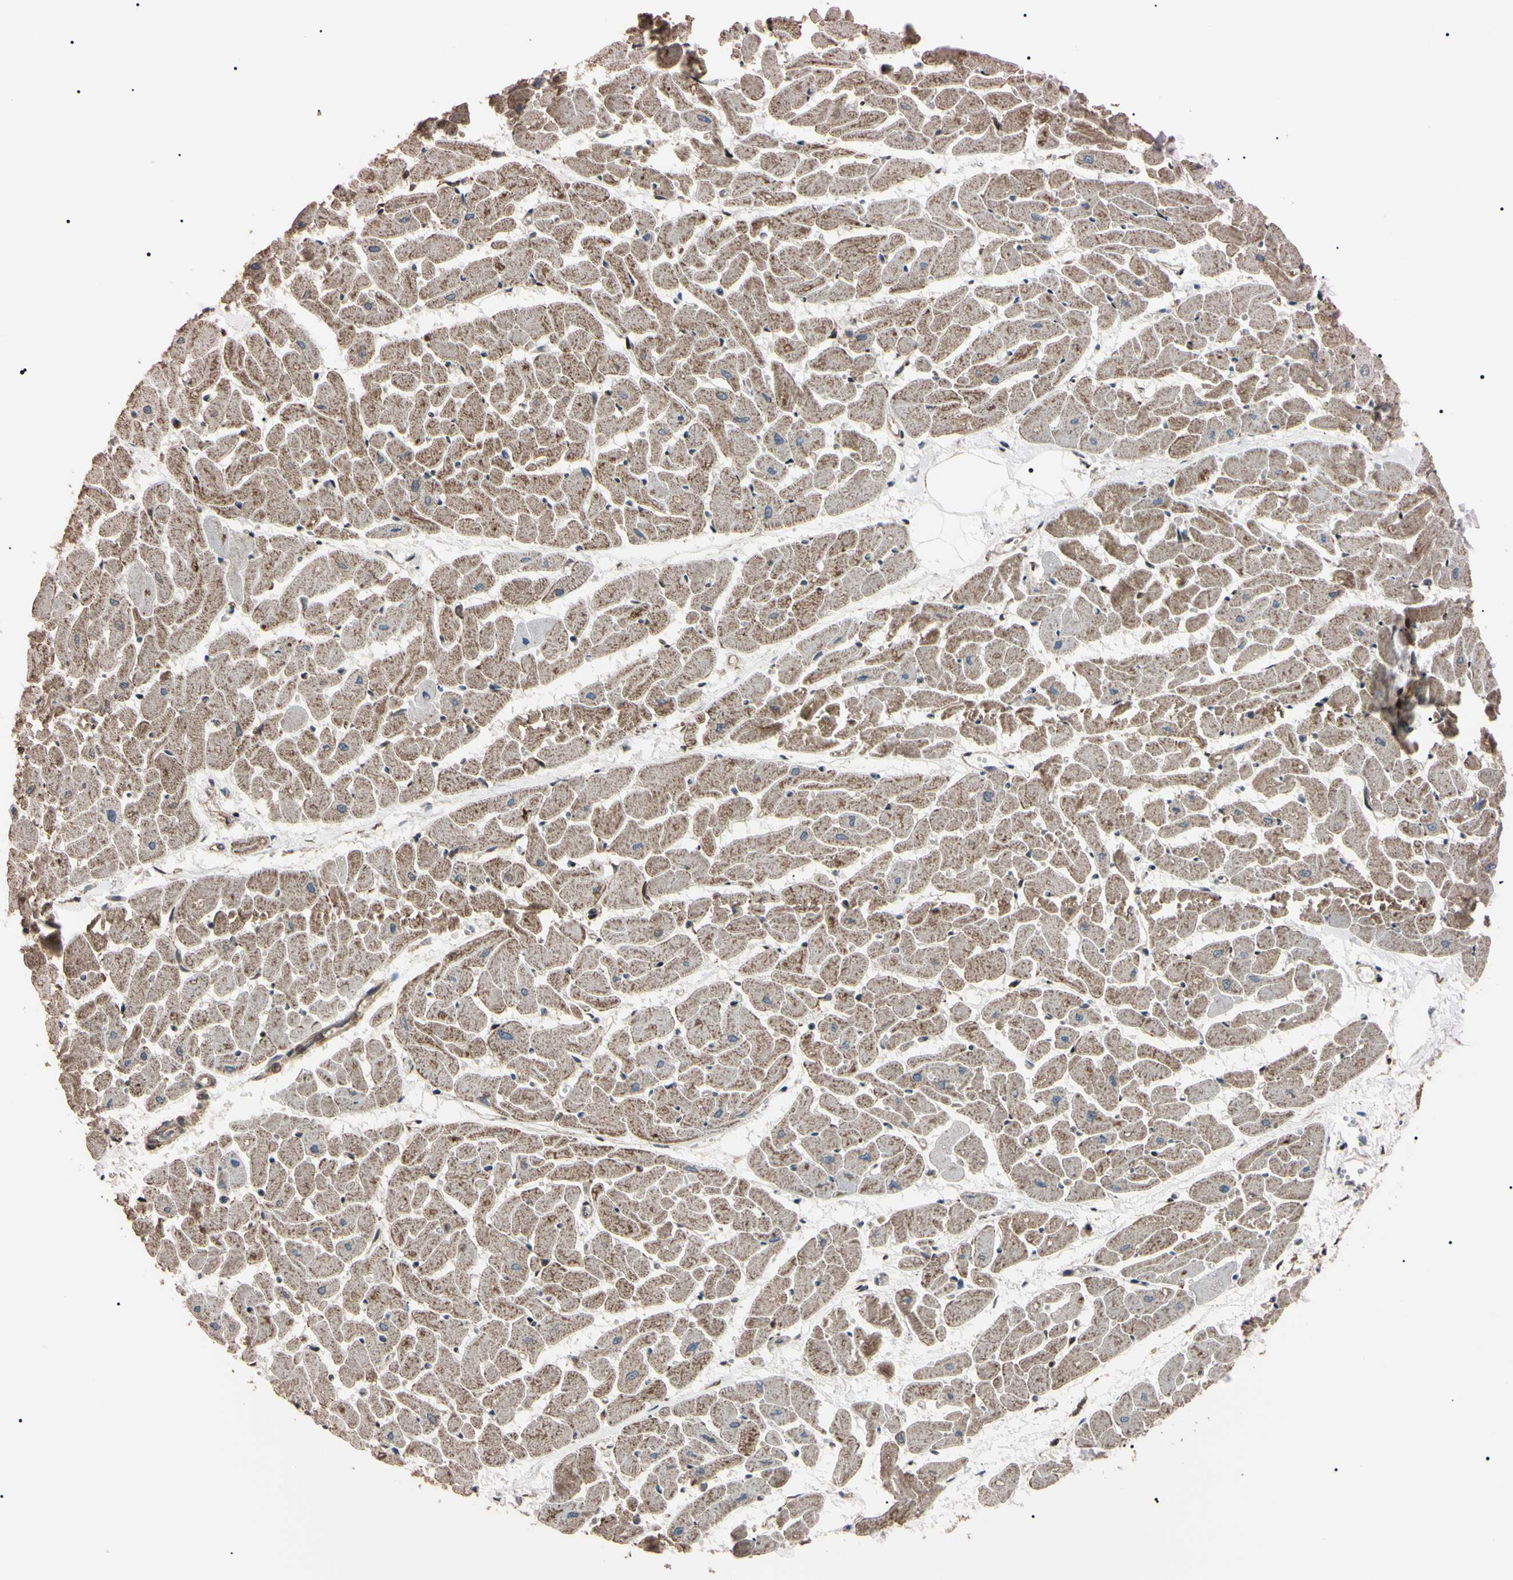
{"staining": {"intensity": "moderate", "quantity": "25%-75%", "location": "cytoplasmic/membranous"}, "tissue": "heart muscle", "cell_type": "Cardiomyocytes", "image_type": "normal", "snomed": [{"axis": "morphology", "description": "Normal tissue, NOS"}, {"axis": "topography", "description": "Heart"}], "caption": "Protein staining of normal heart muscle exhibits moderate cytoplasmic/membranous expression in about 25%-75% of cardiomyocytes.", "gene": "TNFRSF1A", "patient": {"sex": "female", "age": 19}}